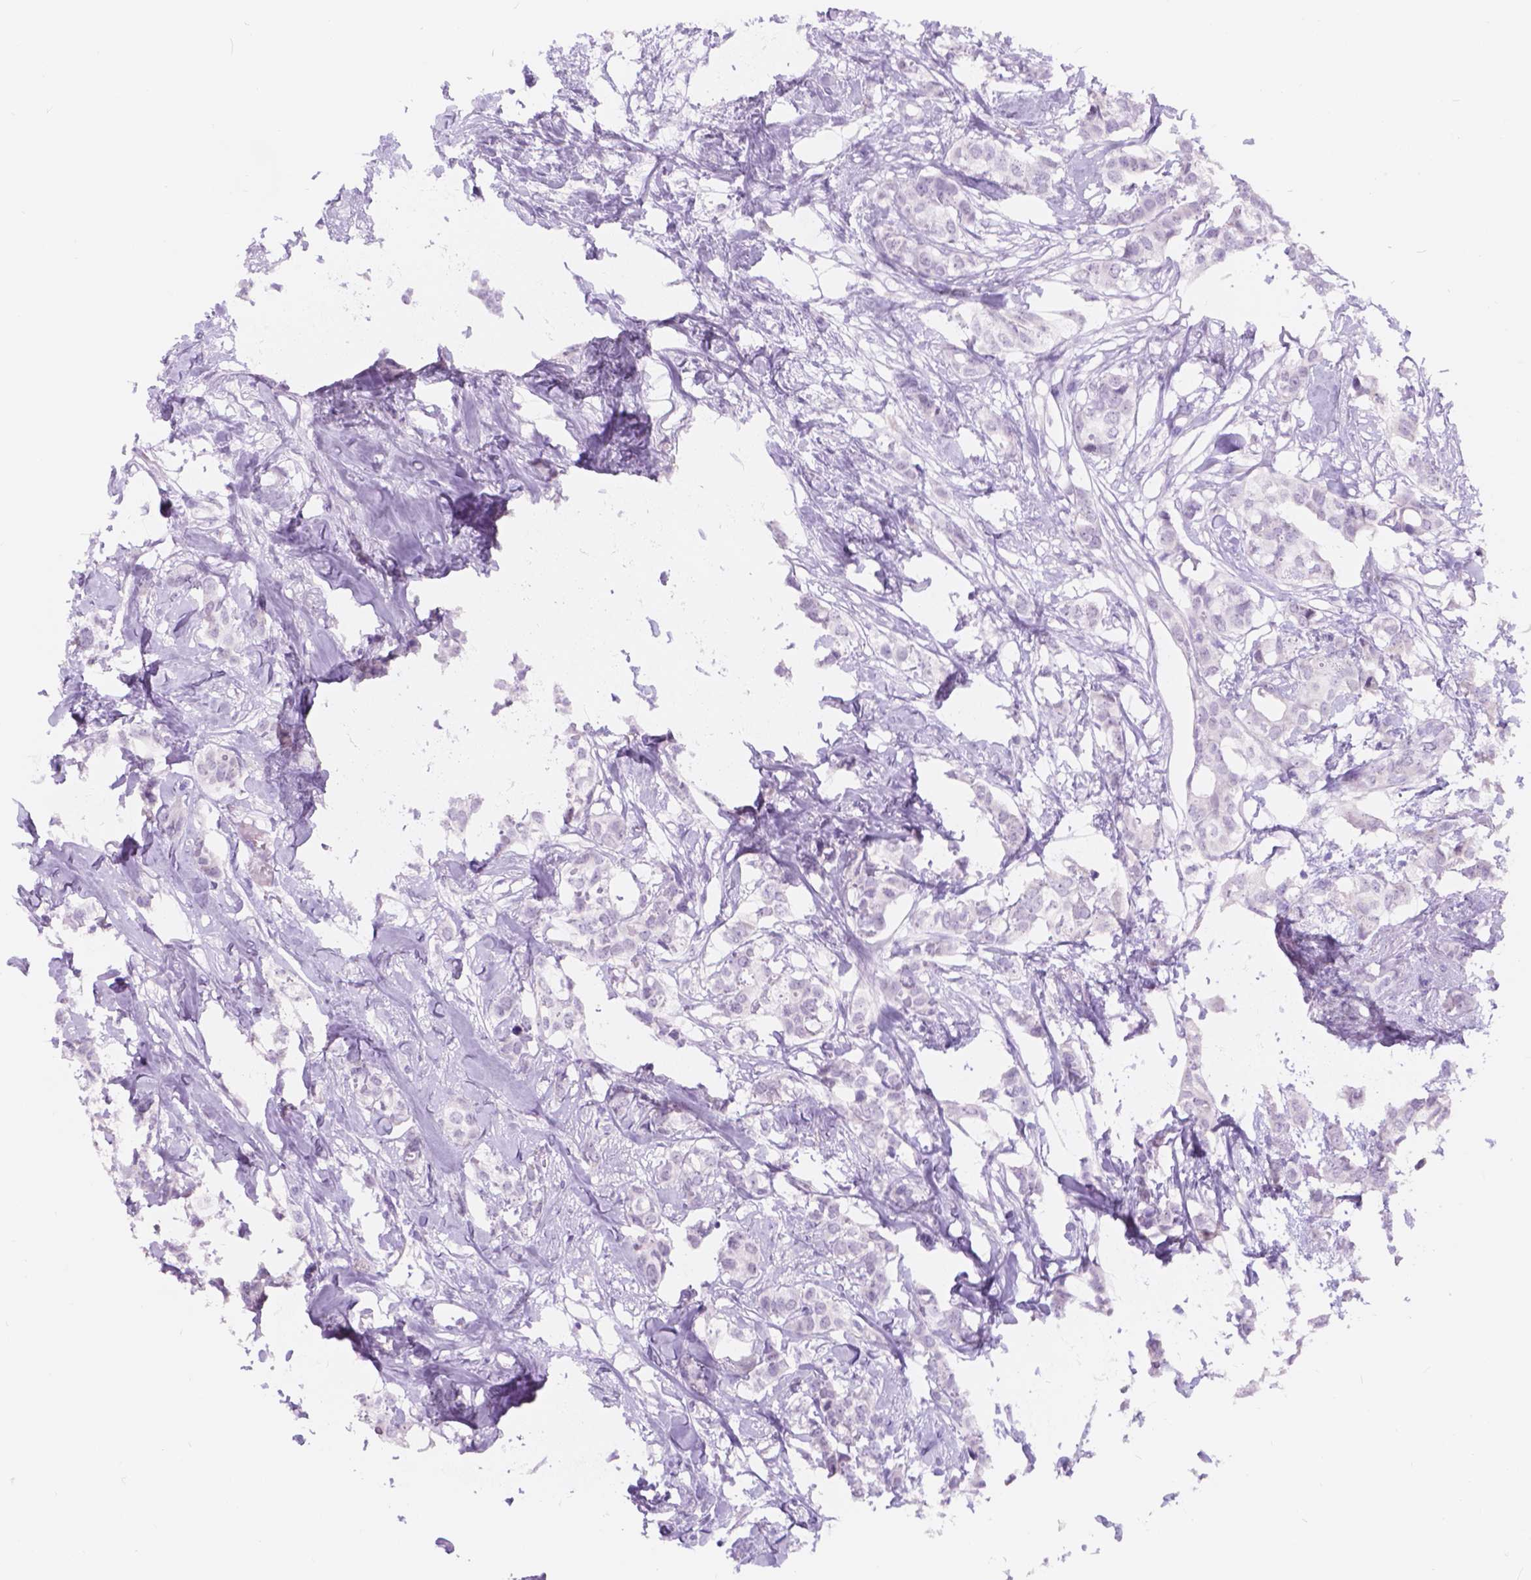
{"staining": {"intensity": "negative", "quantity": "none", "location": "none"}, "tissue": "breast cancer", "cell_type": "Tumor cells", "image_type": "cancer", "snomed": [{"axis": "morphology", "description": "Duct carcinoma"}, {"axis": "topography", "description": "Breast"}], "caption": "DAB (3,3'-diaminobenzidine) immunohistochemical staining of human breast invasive ductal carcinoma shows no significant staining in tumor cells. Brightfield microscopy of immunohistochemistry stained with DAB (3,3'-diaminobenzidine) (brown) and hematoxylin (blue), captured at high magnification.", "gene": "DCC", "patient": {"sex": "female", "age": 62}}